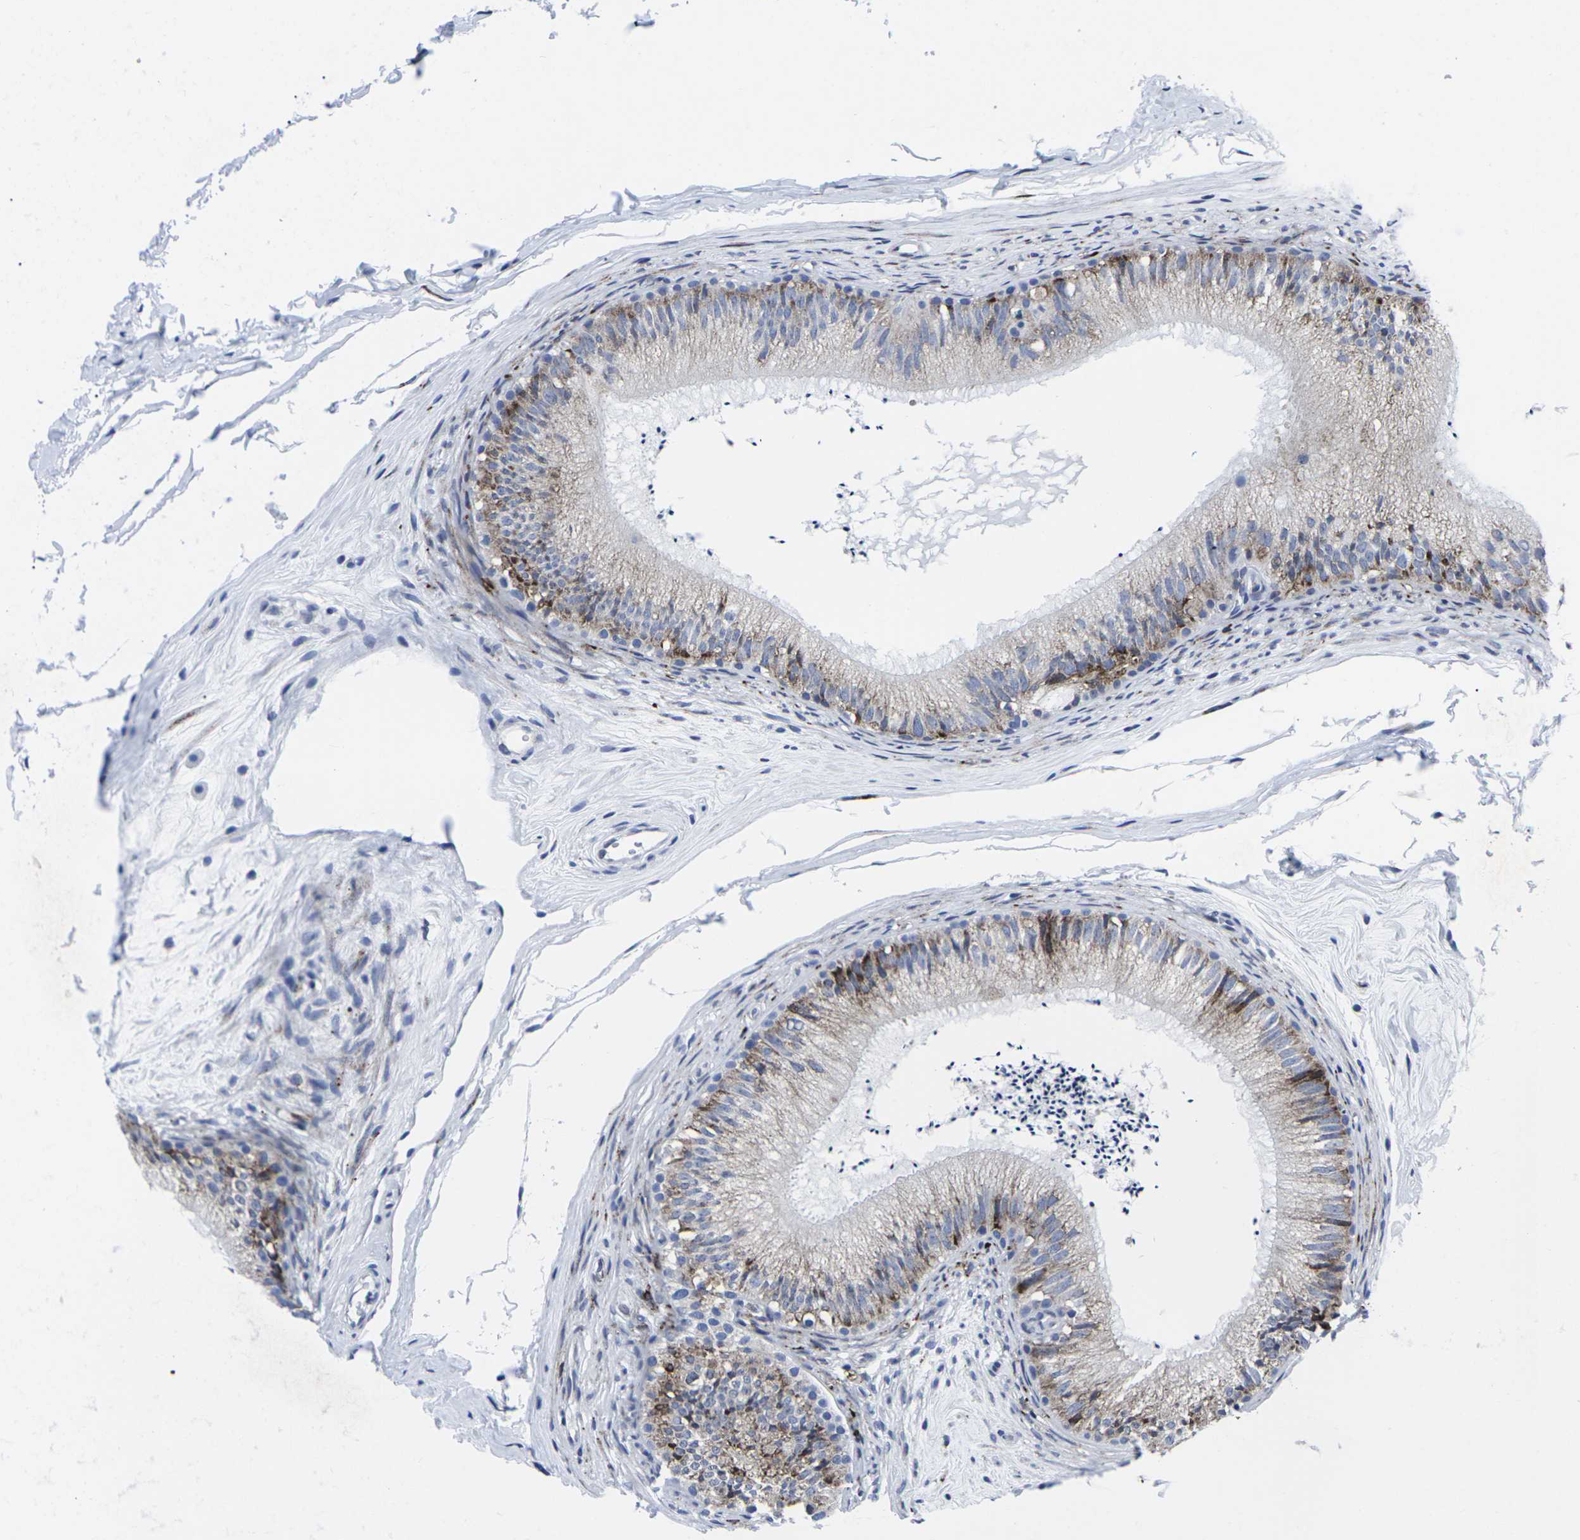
{"staining": {"intensity": "moderate", "quantity": "25%-75%", "location": "cytoplasmic/membranous"}, "tissue": "epididymis", "cell_type": "Glandular cells", "image_type": "normal", "snomed": [{"axis": "morphology", "description": "Normal tissue, NOS"}, {"axis": "topography", "description": "Epididymis"}], "caption": "The histopathology image exhibits staining of normal epididymis, revealing moderate cytoplasmic/membranous protein expression (brown color) within glandular cells. (Stains: DAB (3,3'-diaminobenzidine) in brown, nuclei in blue, Microscopy: brightfield microscopy at high magnification).", "gene": "RPN1", "patient": {"sex": "male", "age": 56}}